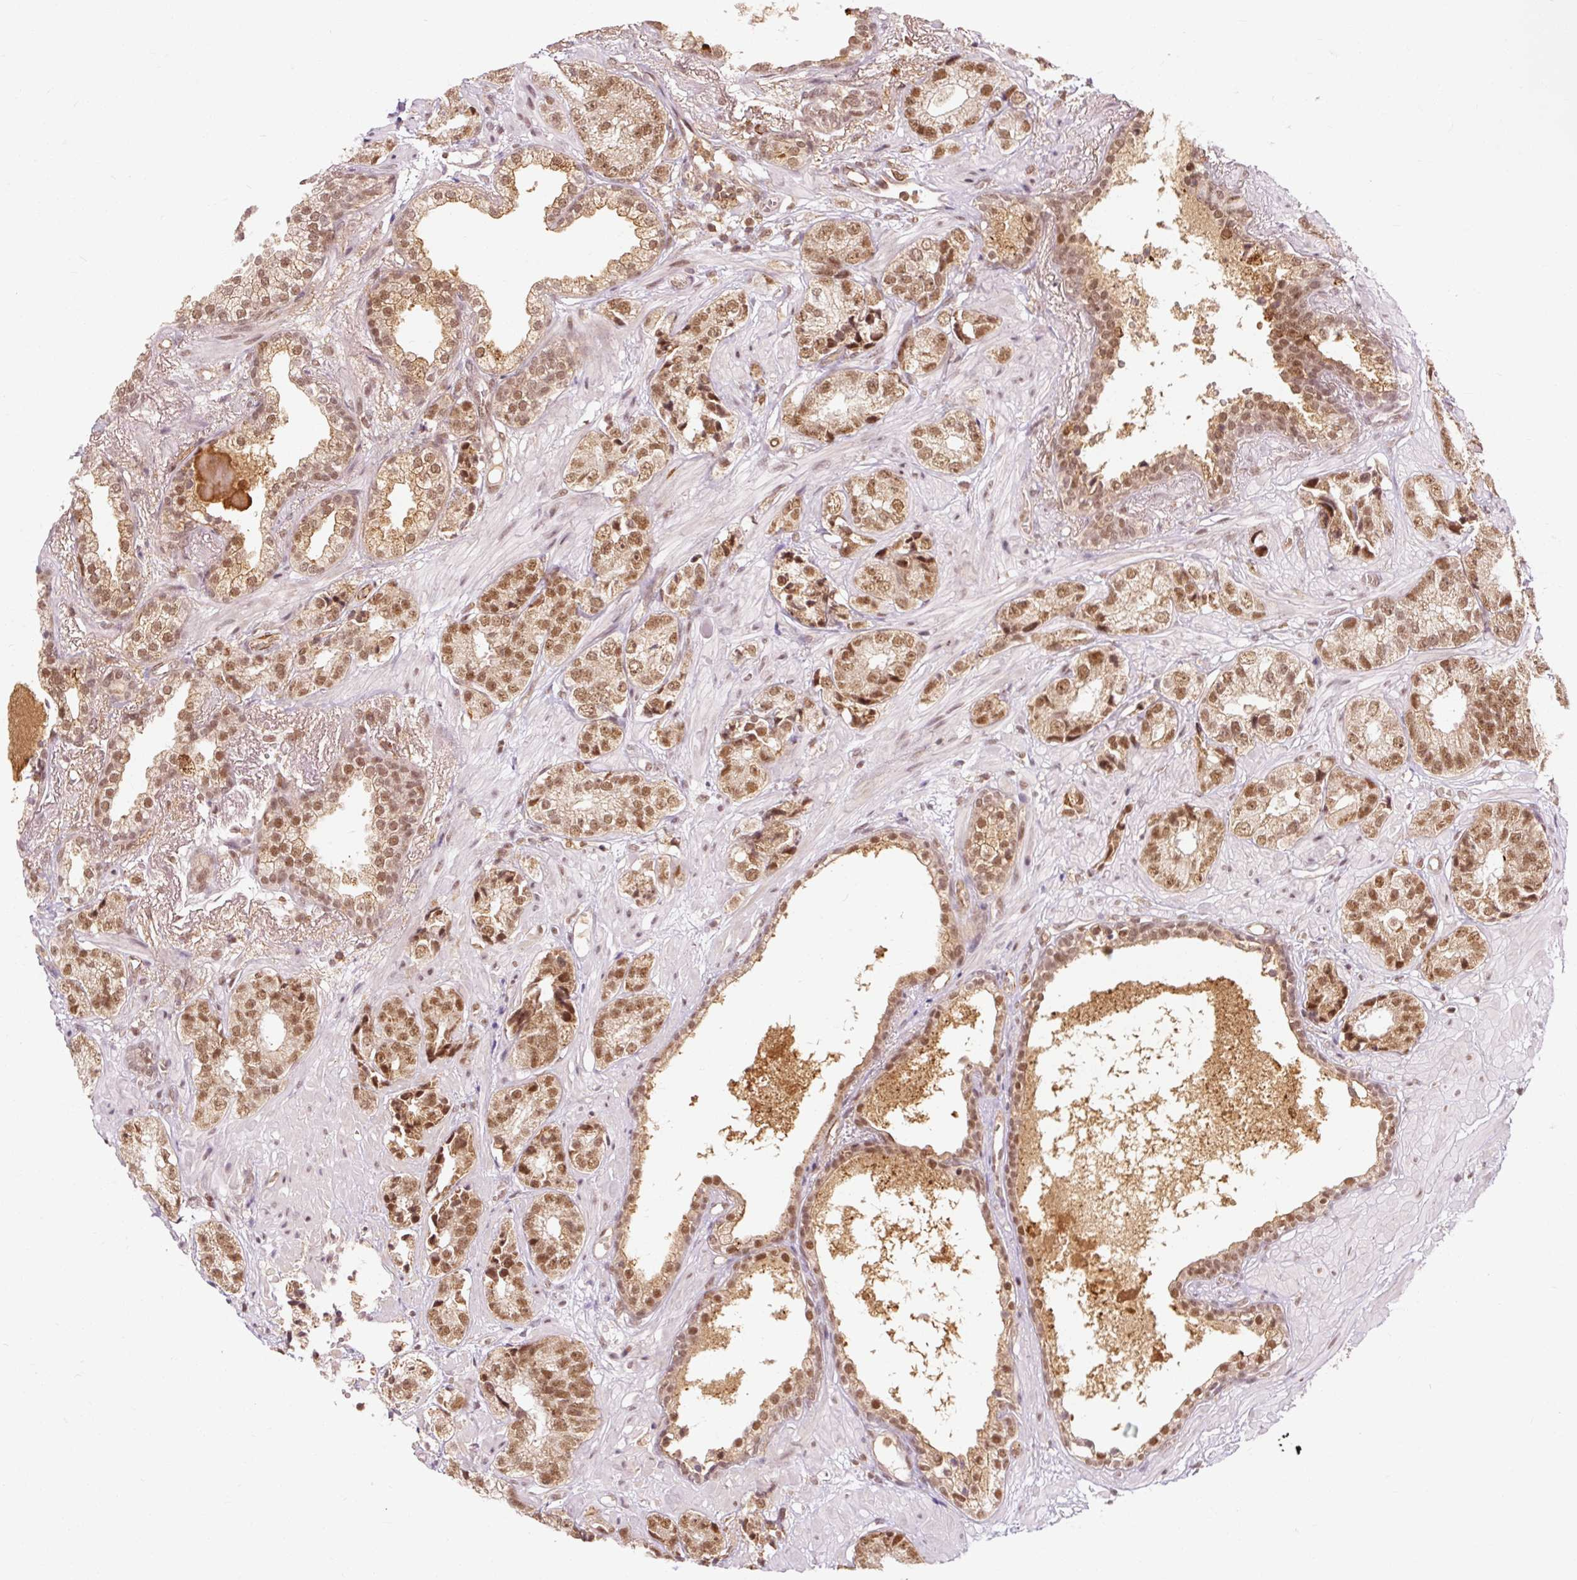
{"staining": {"intensity": "moderate", "quantity": ">75%", "location": "nuclear"}, "tissue": "prostate cancer", "cell_type": "Tumor cells", "image_type": "cancer", "snomed": [{"axis": "morphology", "description": "Adenocarcinoma, High grade"}, {"axis": "topography", "description": "Prostate"}], "caption": "A histopathology image of human prostate cancer stained for a protein reveals moderate nuclear brown staining in tumor cells.", "gene": "CSTF1", "patient": {"sex": "male", "age": 71}}